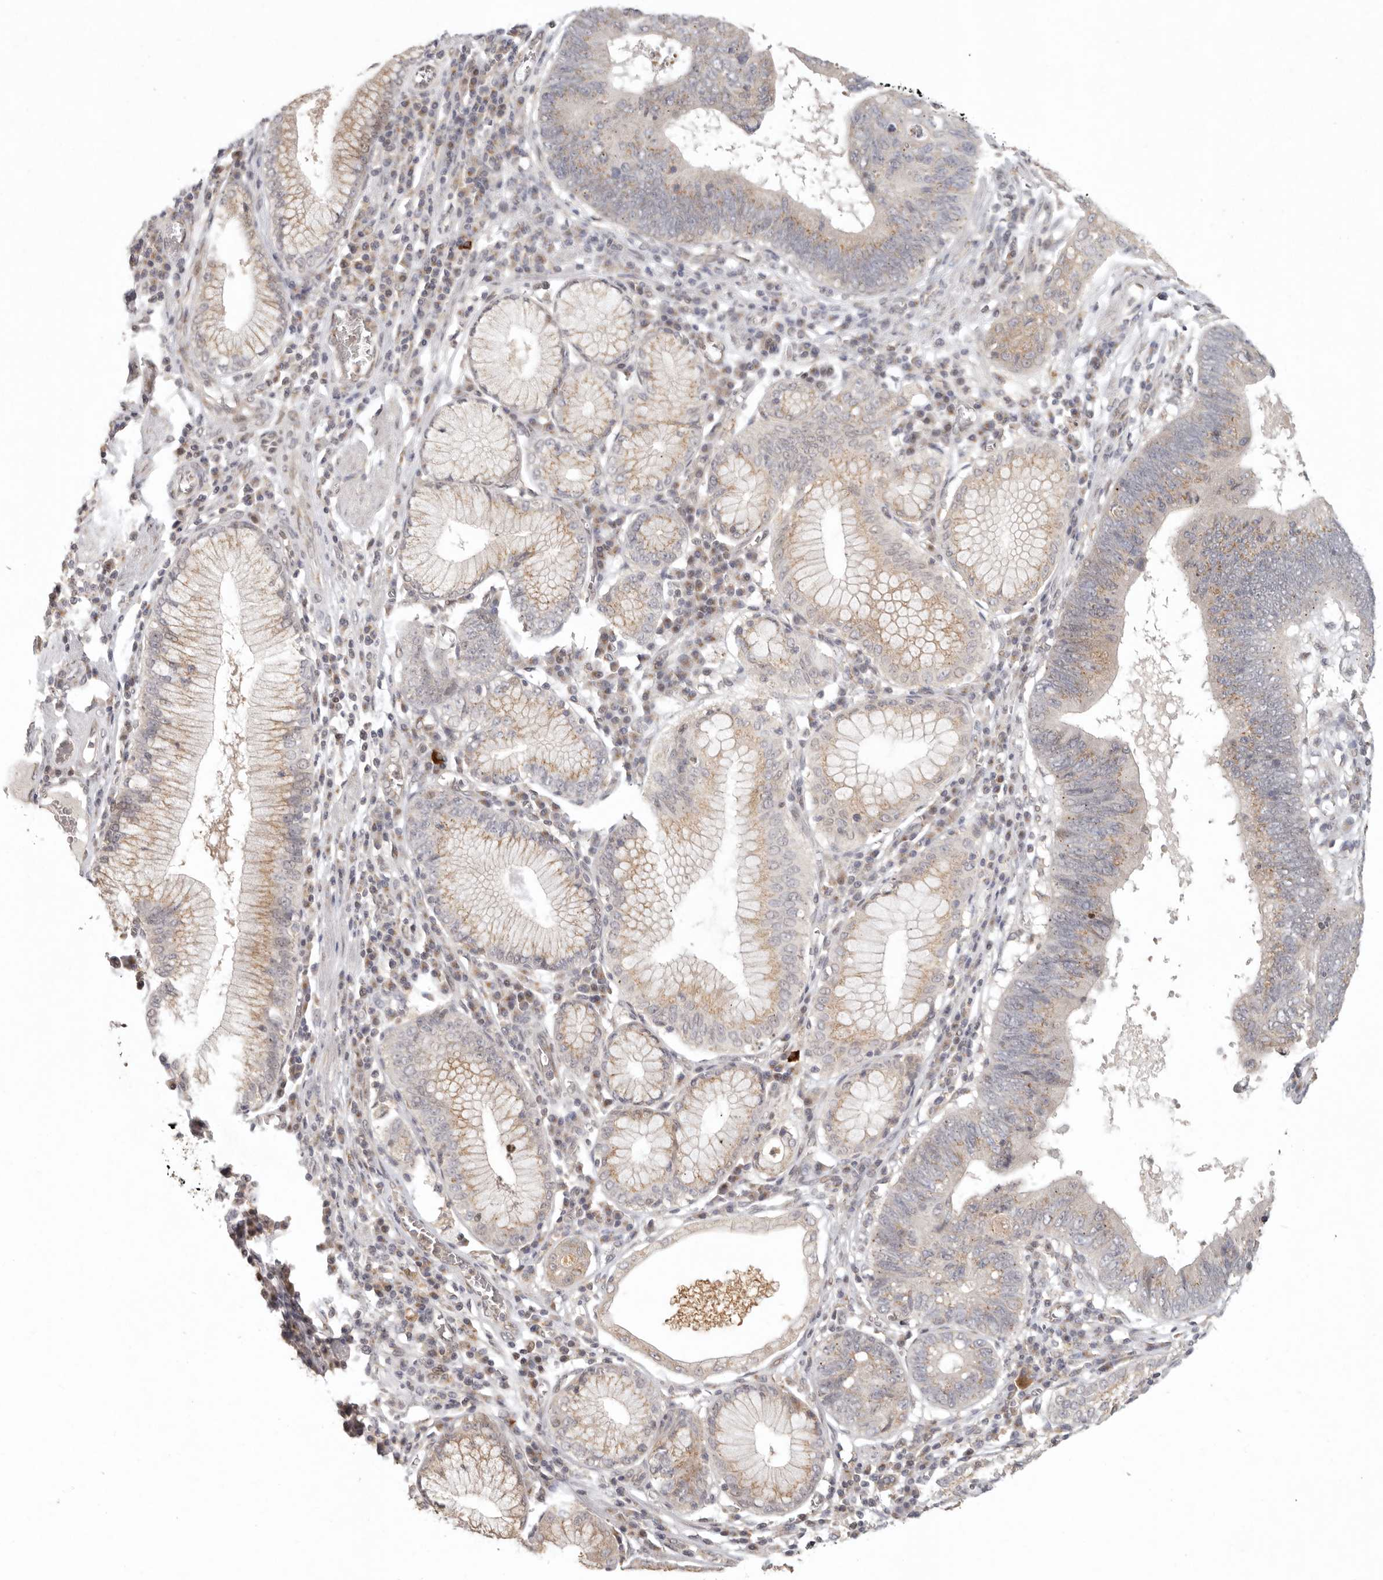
{"staining": {"intensity": "weak", "quantity": ">75%", "location": "cytoplasmic/membranous"}, "tissue": "stomach cancer", "cell_type": "Tumor cells", "image_type": "cancer", "snomed": [{"axis": "morphology", "description": "Adenocarcinoma, NOS"}, {"axis": "topography", "description": "Stomach"}], "caption": "This is a micrograph of IHC staining of adenocarcinoma (stomach), which shows weak expression in the cytoplasmic/membranous of tumor cells.", "gene": "LRRC75A", "patient": {"sex": "male", "age": 59}}